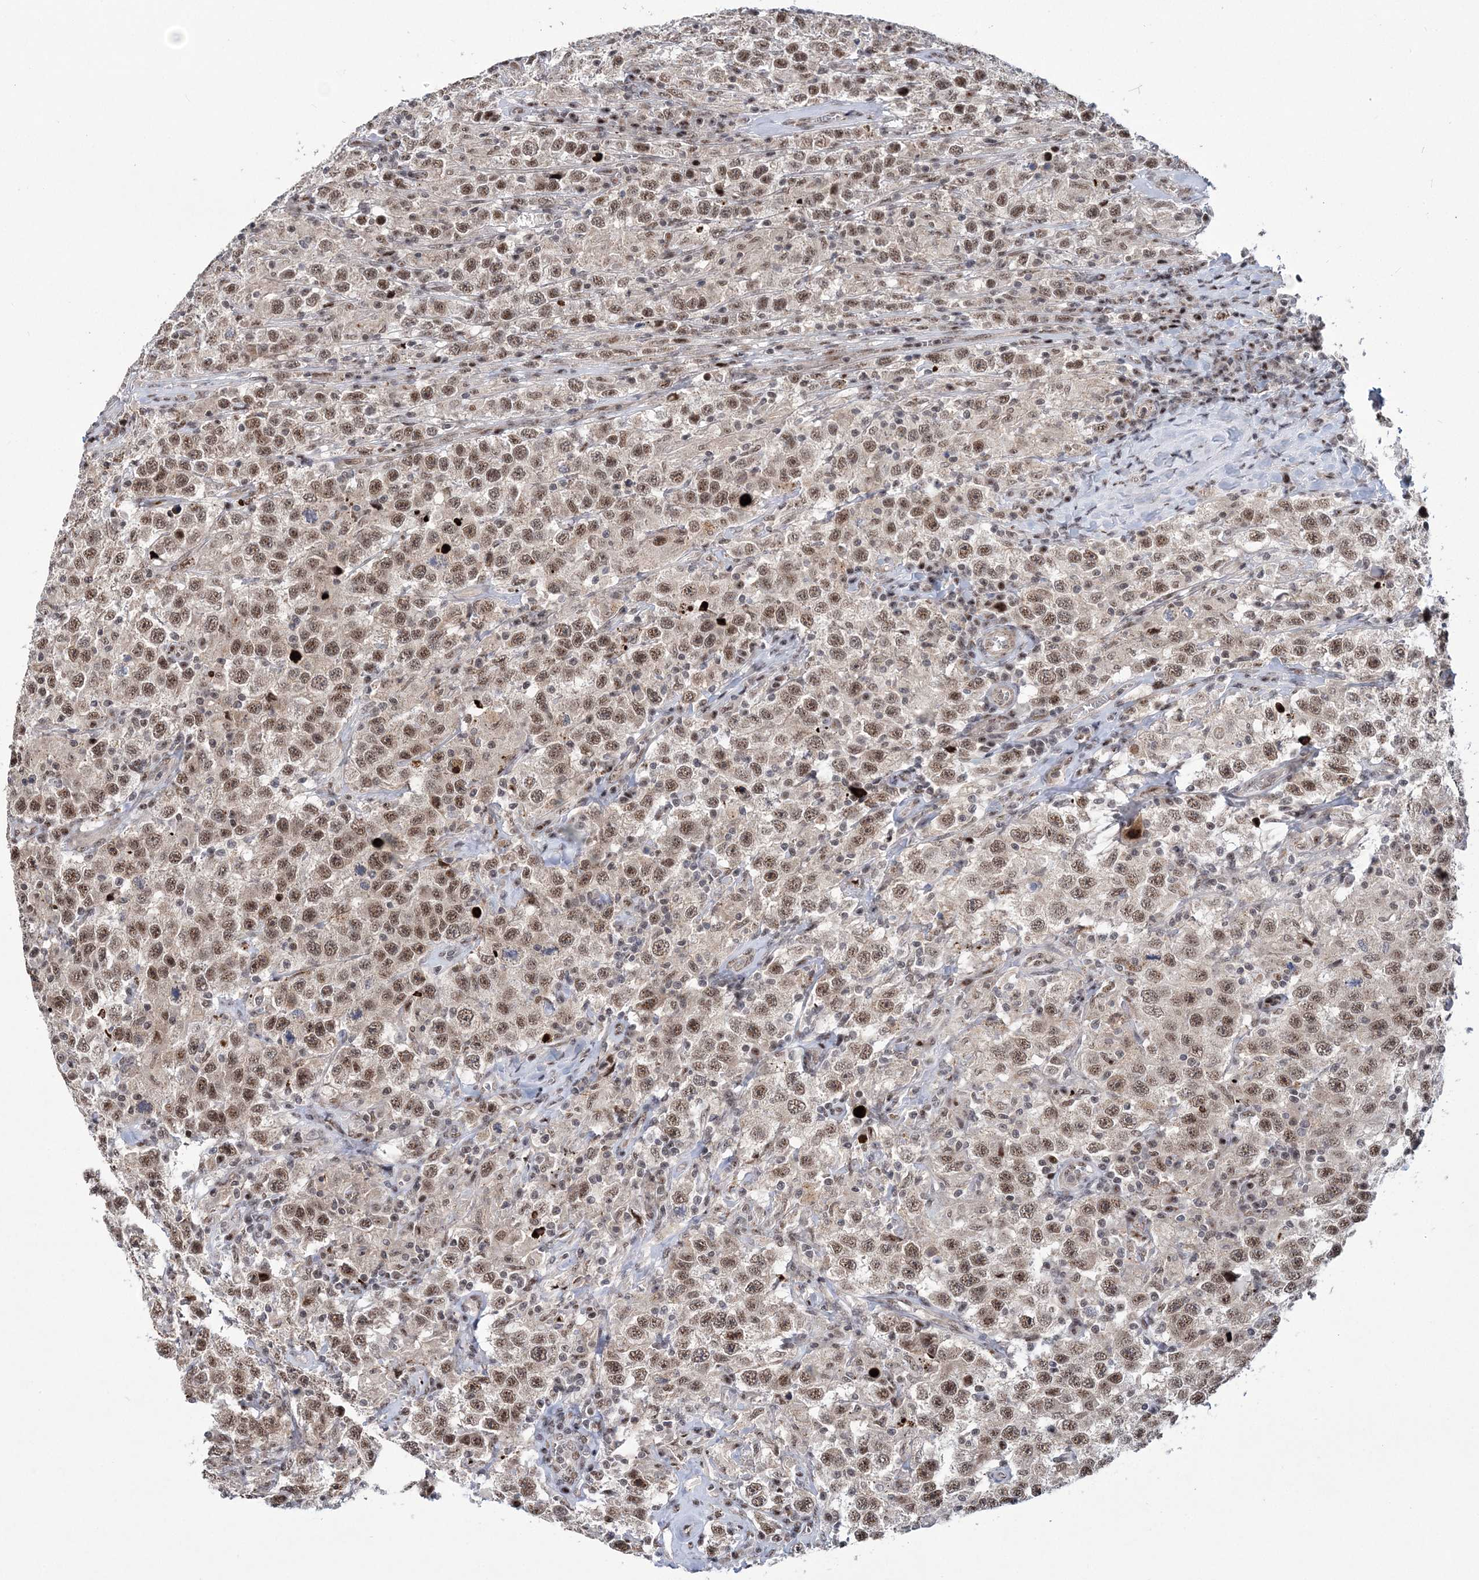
{"staining": {"intensity": "moderate", "quantity": ">75%", "location": "nuclear"}, "tissue": "testis cancer", "cell_type": "Tumor cells", "image_type": "cancer", "snomed": [{"axis": "morphology", "description": "Seminoma, NOS"}, {"axis": "topography", "description": "Testis"}], "caption": "A high-resolution photomicrograph shows immunohistochemistry (IHC) staining of testis seminoma, which shows moderate nuclear expression in about >75% of tumor cells.", "gene": "TATDN2", "patient": {"sex": "male", "age": 41}}